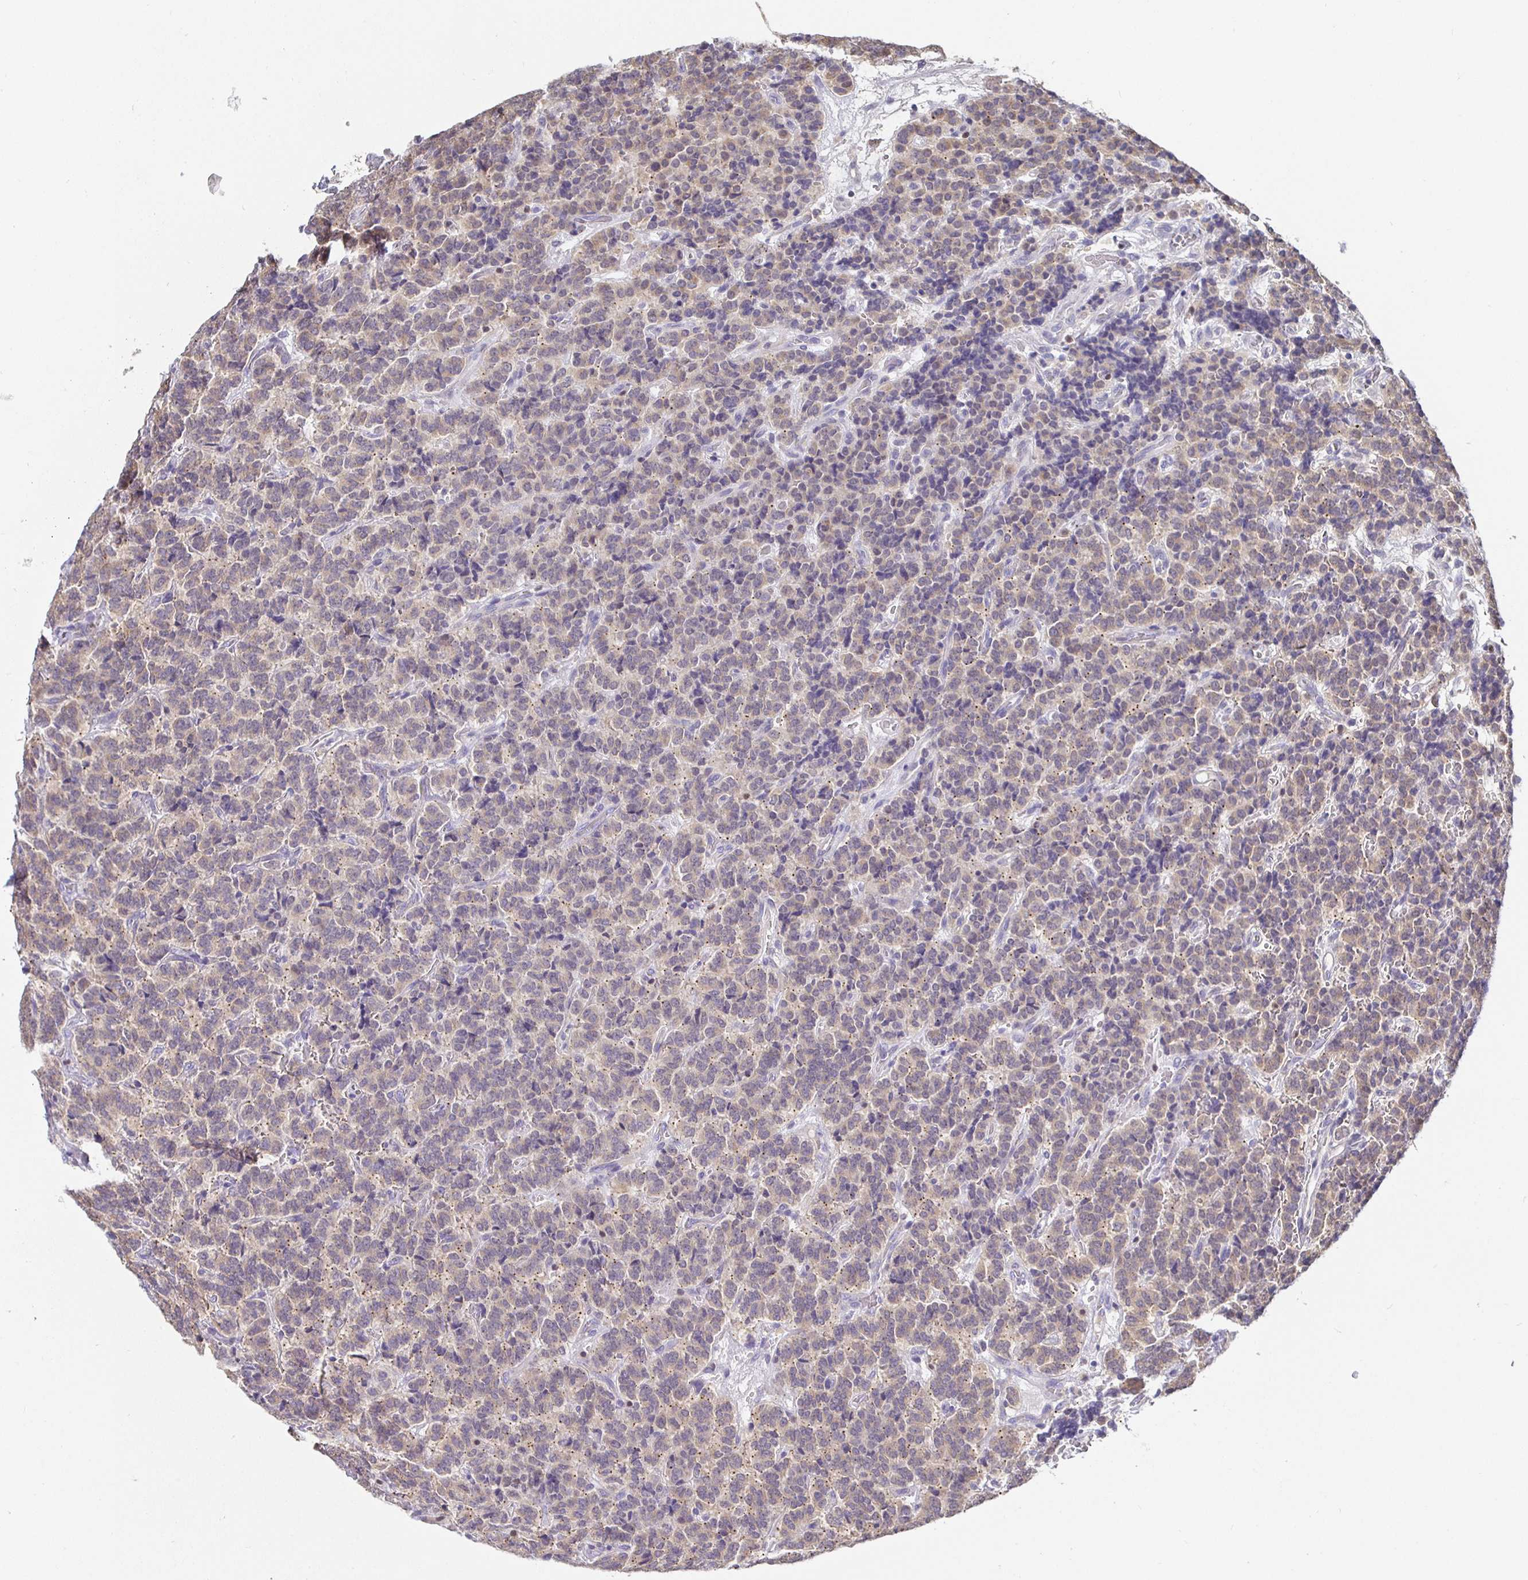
{"staining": {"intensity": "weak", "quantity": ">75%", "location": "cytoplasmic/membranous"}, "tissue": "carcinoid", "cell_type": "Tumor cells", "image_type": "cancer", "snomed": [{"axis": "morphology", "description": "Carcinoid, malignant, NOS"}, {"axis": "topography", "description": "Pancreas"}], "caption": "Carcinoid was stained to show a protein in brown. There is low levels of weak cytoplasmic/membranous staining in about >75% of tumor cells.", "gene": "SATB1", "patient": {"sex": "male", "age": 36}}